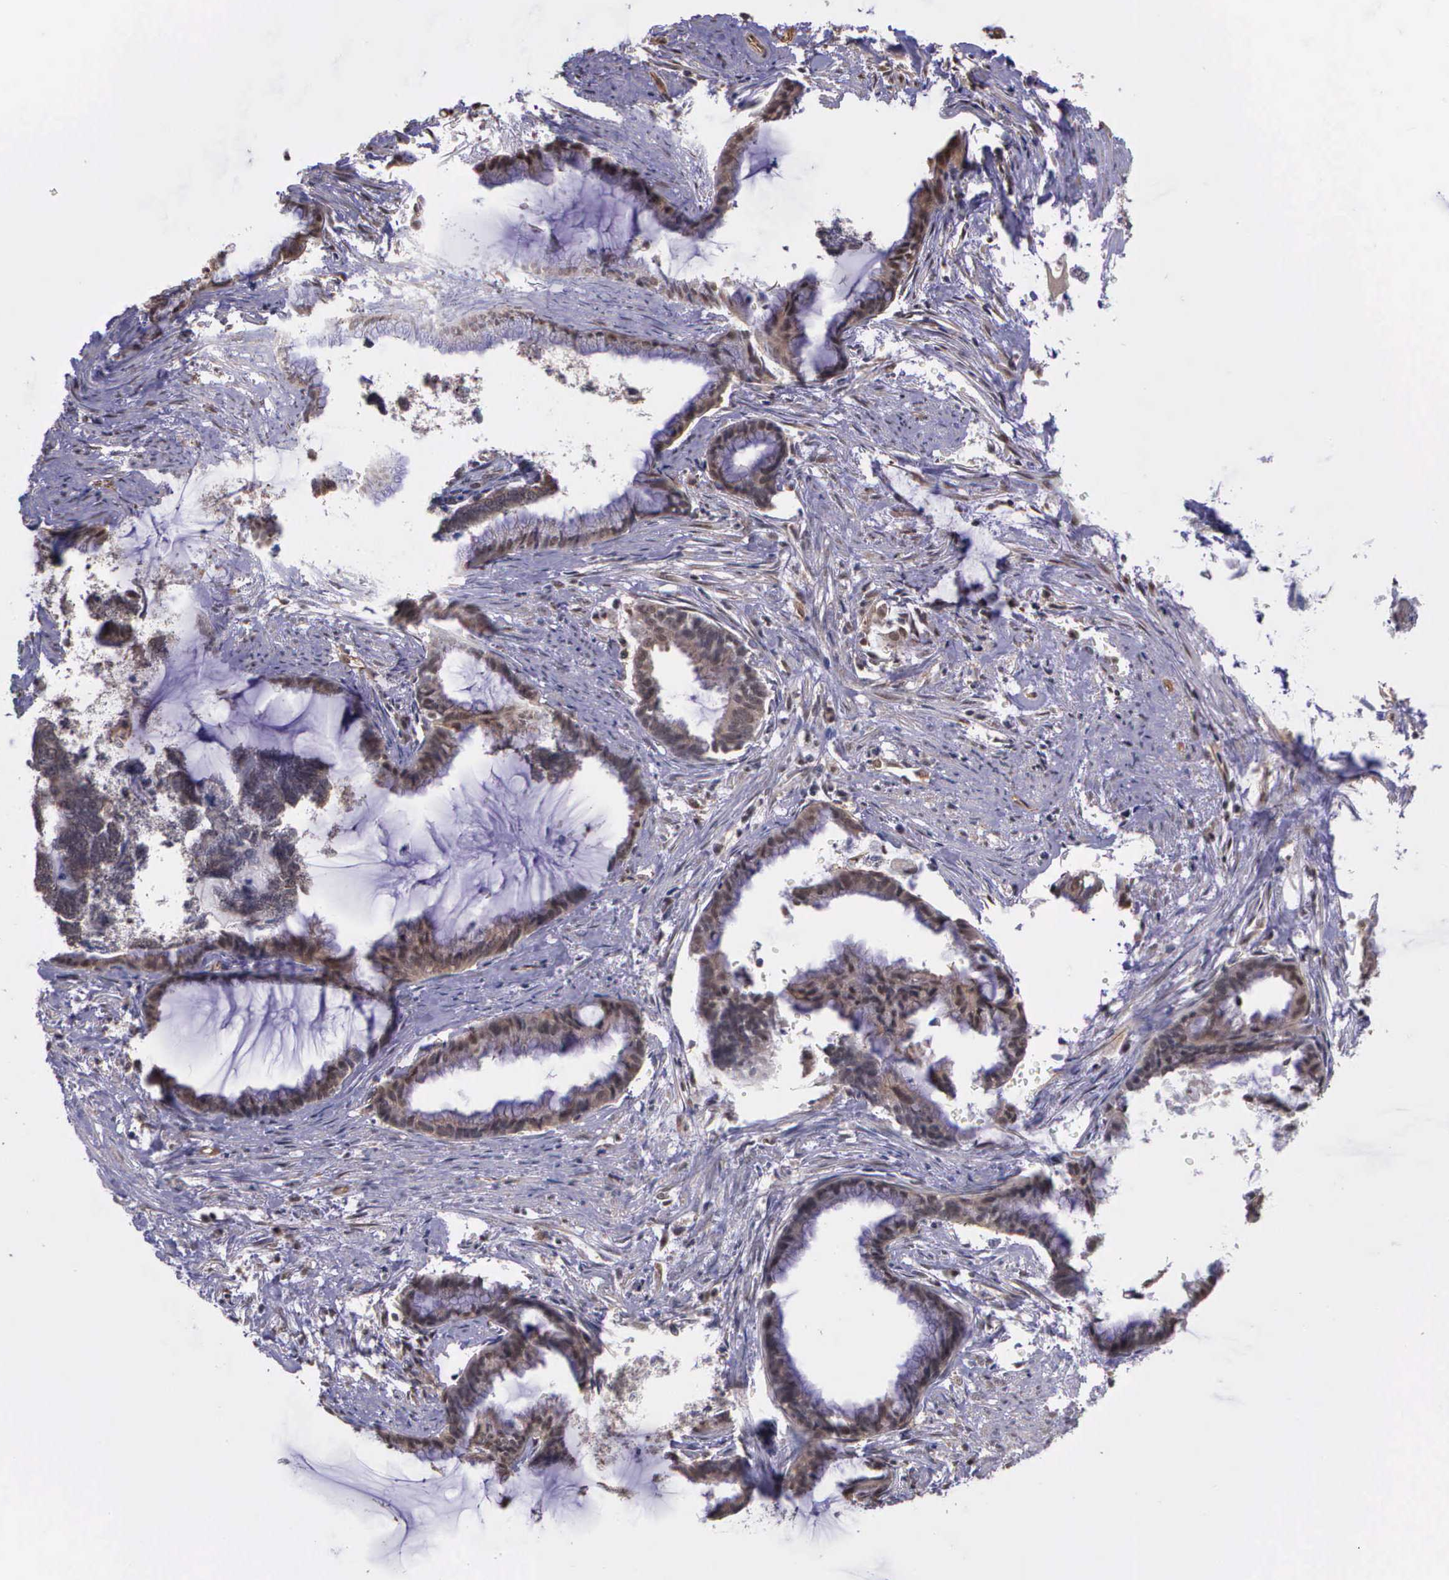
{"staining": {"intensity": "moderate", "quantity": ">75%", "location": "cytoplasmic/membranous"}, "tissue": "endometrial cancer", "cell_type": "Tumor cells", "image_type": "cancer", "snomed": [{"axis": "morphology", "description": "Adenocarcinoma, NOS"}, {"axis": "topography", "description": "Endometrium"}], "caption": "Endometrial adenocarcinoma stained with a brown dye shows moderate cytoplasmic/membranous positive expression in approximately >75% of tumor cells.", "gene": "PSMC1", "patient": {"sex": "female", "age": 86}}